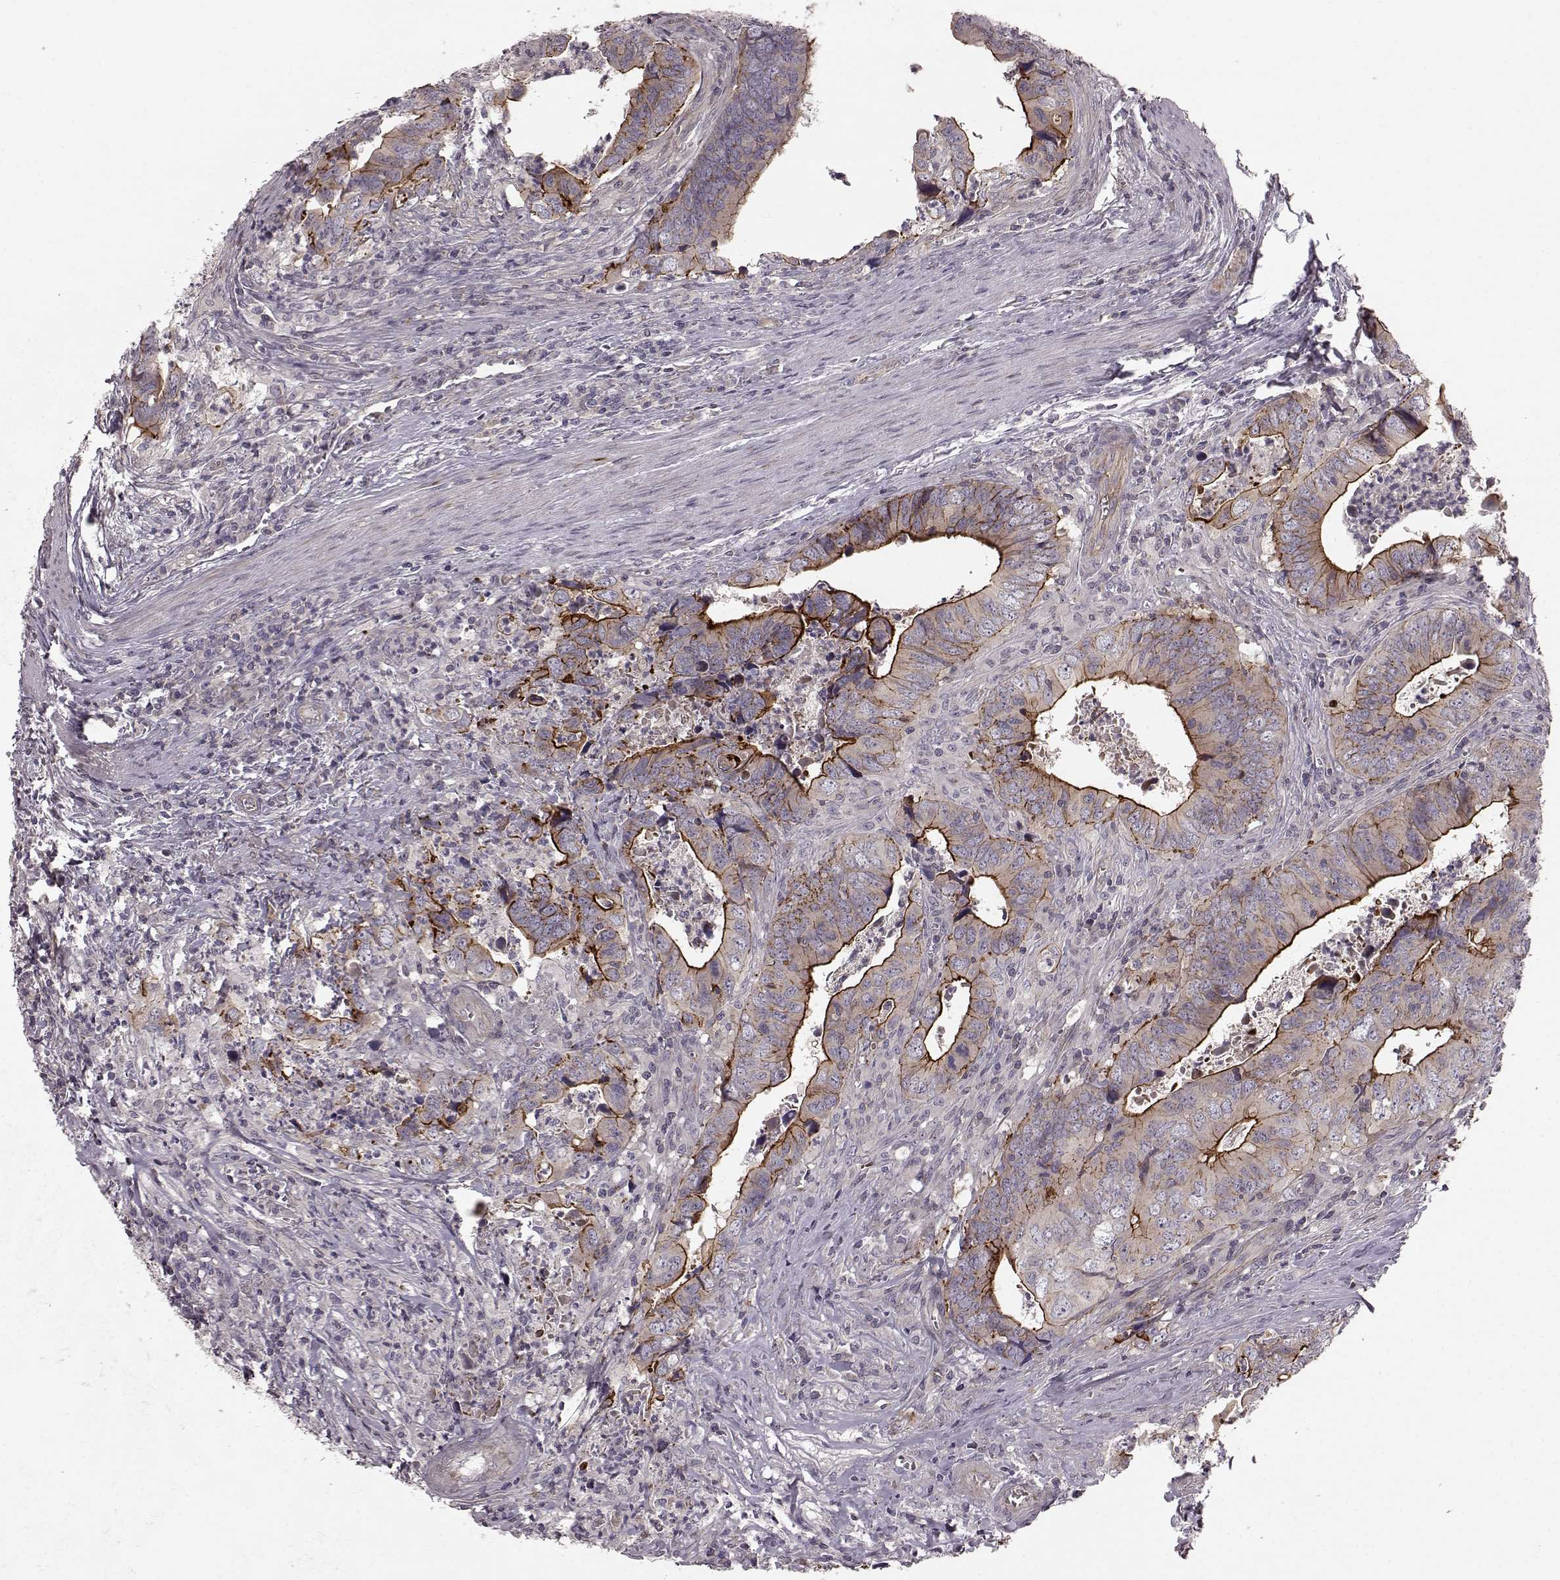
{"staining": {"intensity": "strong", "quantity": "25%-75%", "location": "cytoplasmic/membranous"}, "tissue": "colorectal cancer", "cell_type": "Tumor cells", "image_type": "cancer", "snomed": [{"axis": "morphology", "description": "Adenocarcinoma, NOS"}, {"axis": "topography", "description": "Colon"}], "caption": "Strong cytoplasmic/membranous staining is appreciated in approximately 25%-75% of tumor cells in colorectal cancer (adenocarcinoma).", "gene": "SLC22A18", "patient": {"sex": "female", "age": 82}}